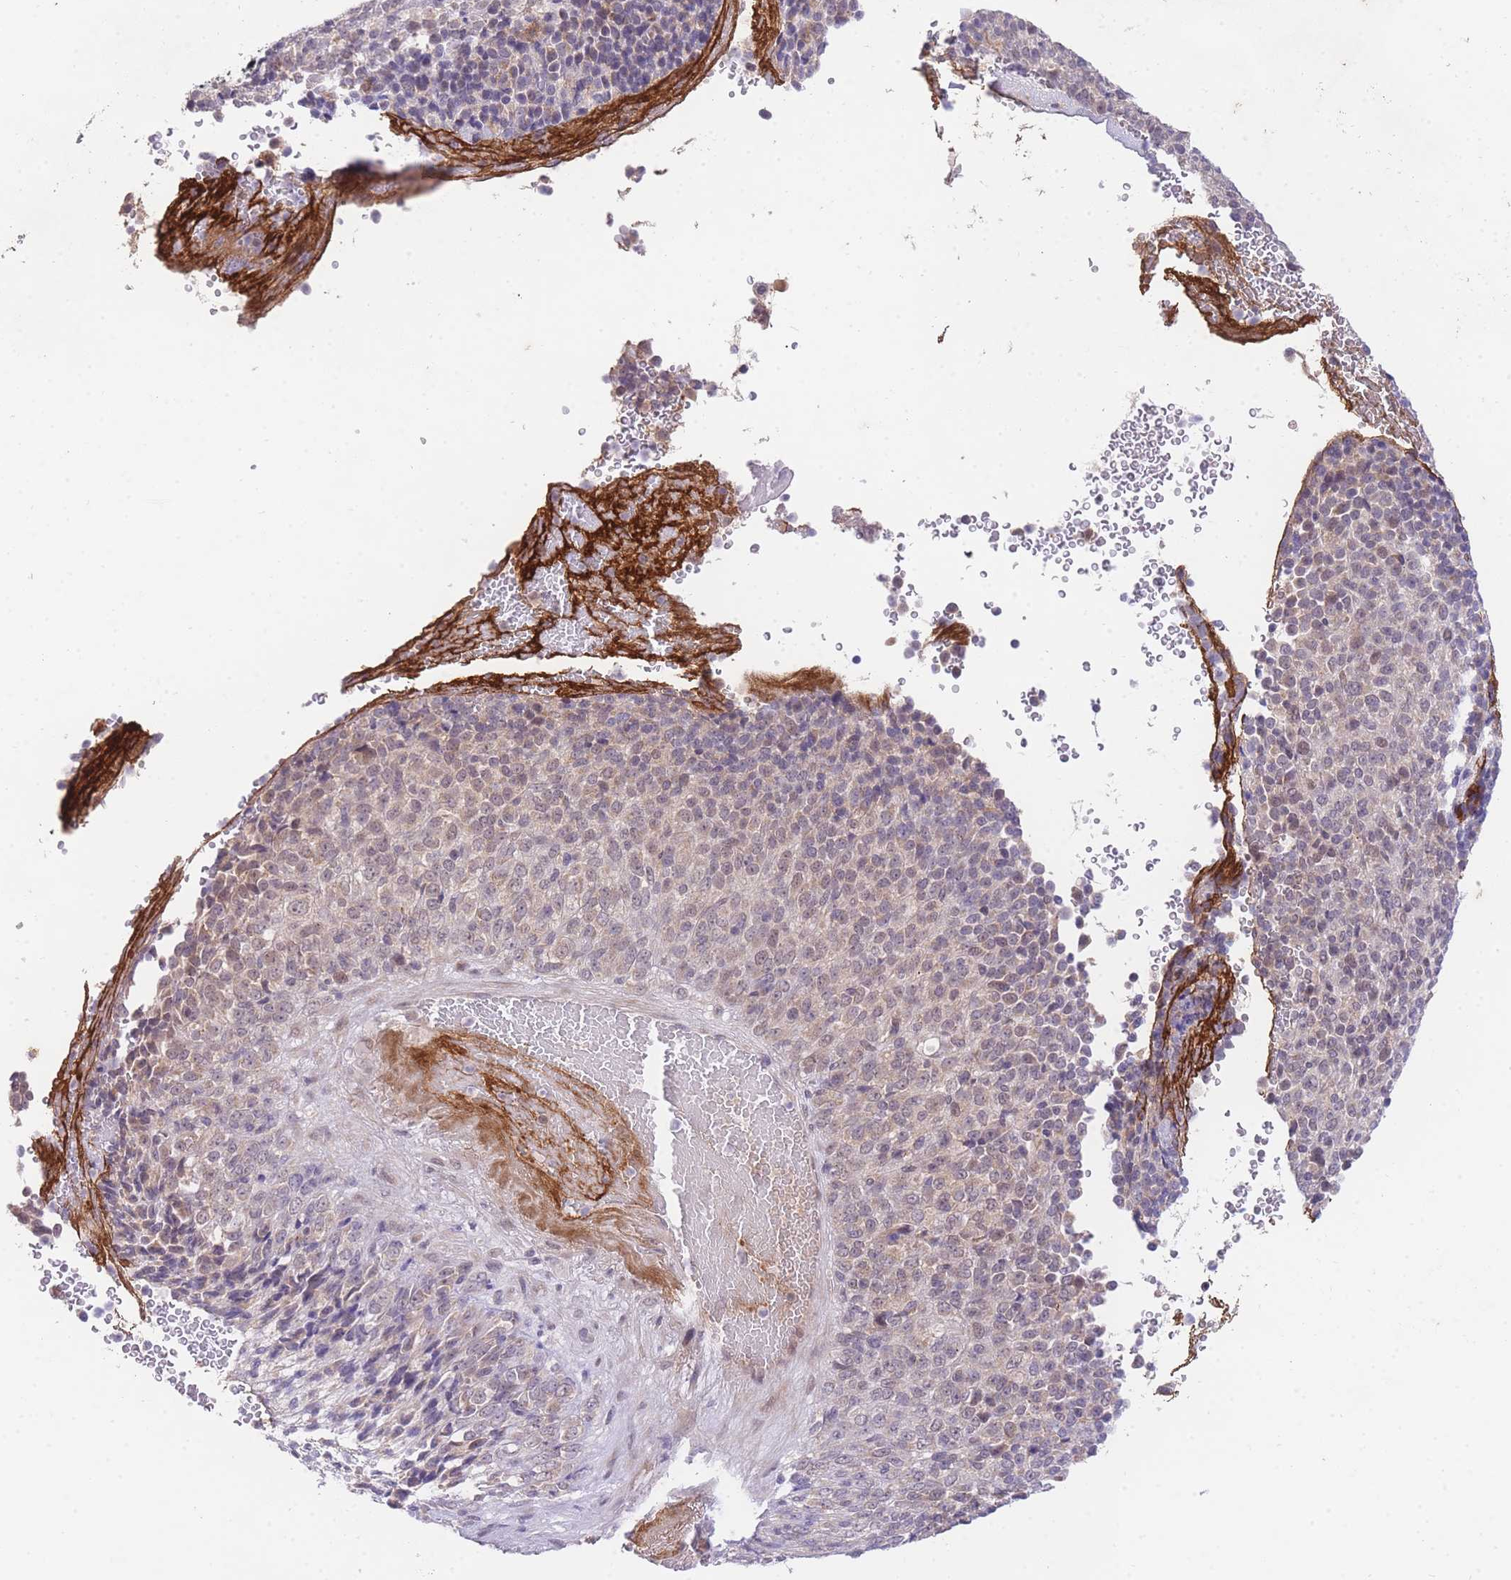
{"staining": {"intensity": "weak", "quantity": "<25%", "location": "nuclear"}, "tissue": "melanoma", "cell_type": "Tumor cells", "image_type": "cancer", "snomed": [{"axis": "morphology", "description": "Malignant melanoma, Metastatic site"}, {"axis": "topography", "description": "Brain"}], "caption": "This is an IHC micrograph of human melanoma. There is no positivity in tumor cells.", "gene": "SLC25A33", "patient": {"sex": "female", "age": 56}}